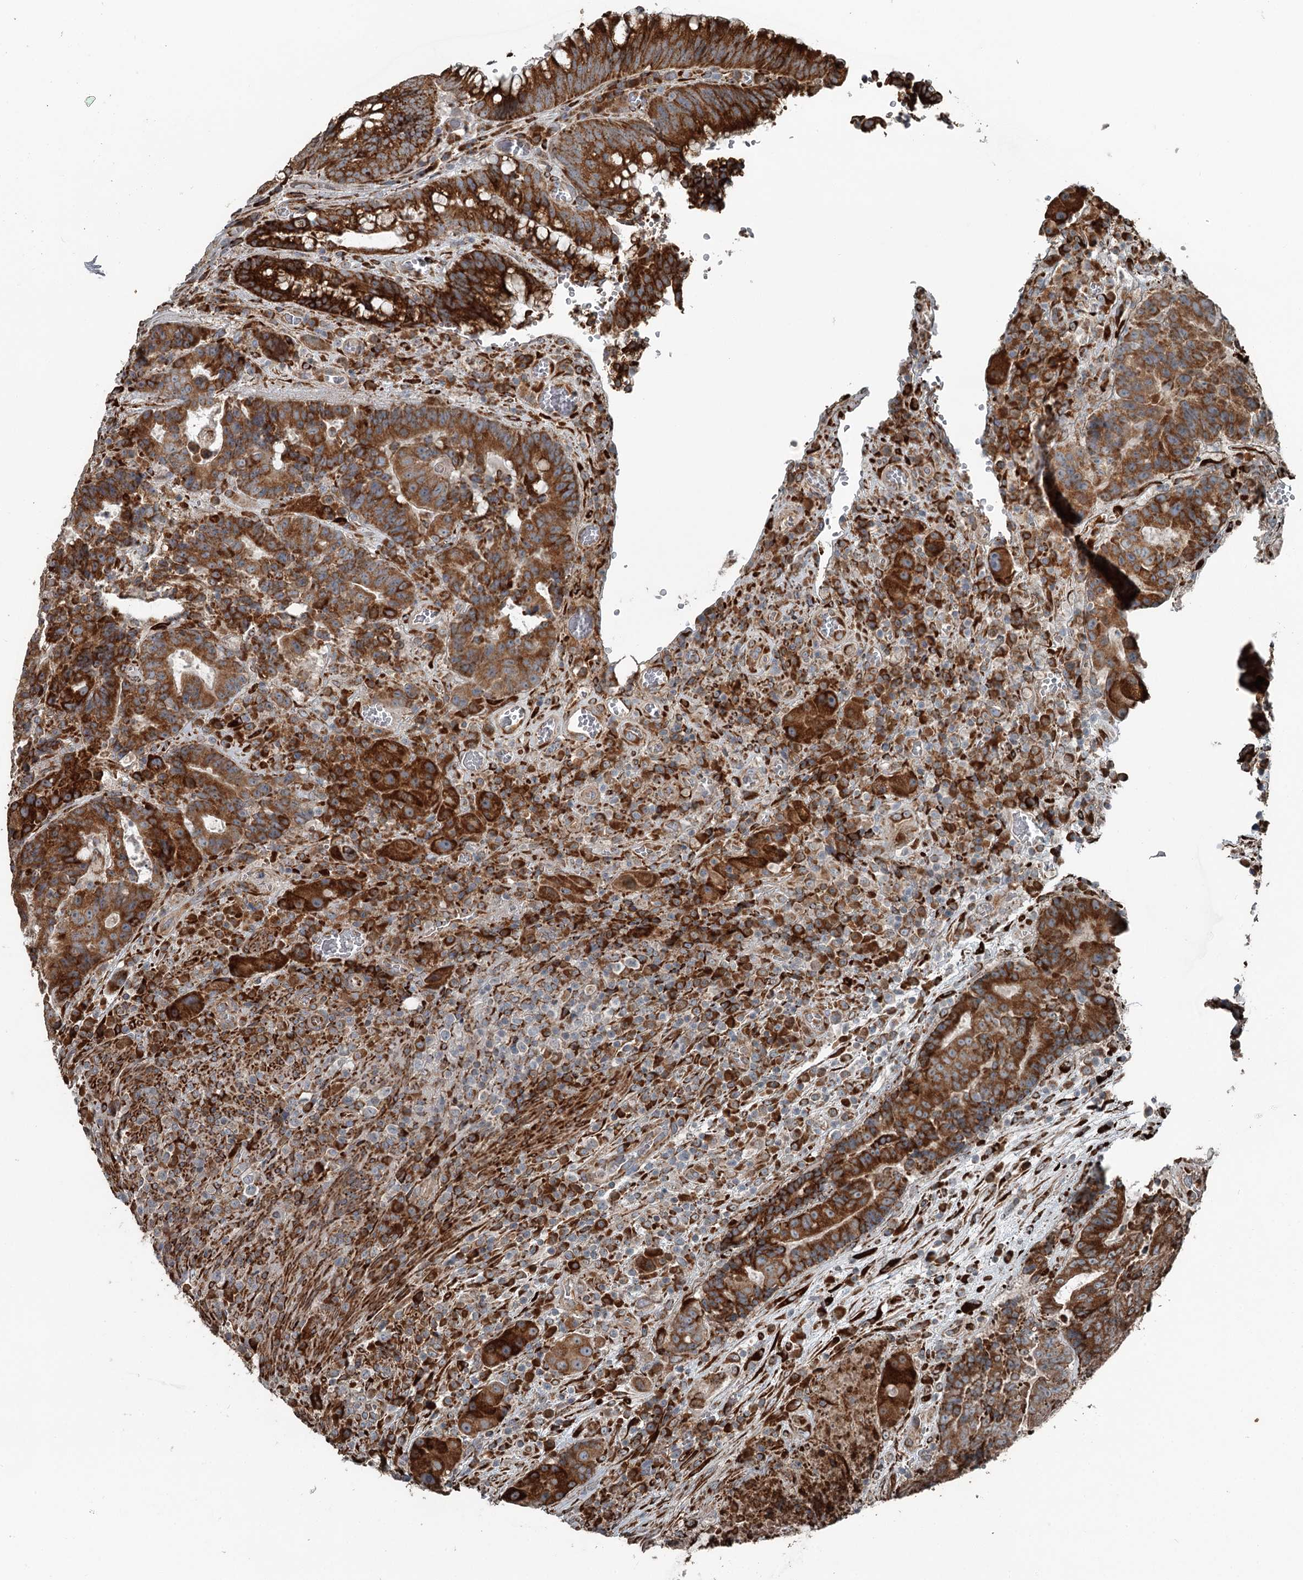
{"staining": {"intensity": "strong", "quantity": ">75%", "location": "cytoplasmic/membranous"}, "tissue": "colorectal cancer", "cell_type": "Tumor cells", "image_type": "cancer", "snomed": [{"axis": "morphology", "description": "Adenocarcinoma, NOS"}, {"axis": "topography", "description": "Rectum"}], "caption": "Colorectal cancer (adenocarcinoma) stained with a brown dye displays strong cytoplasmic/membranous positive staining in about >75% of tumor cells.", "gene": "RASSF8", "patient": {"sex": "male", "age": 69}}